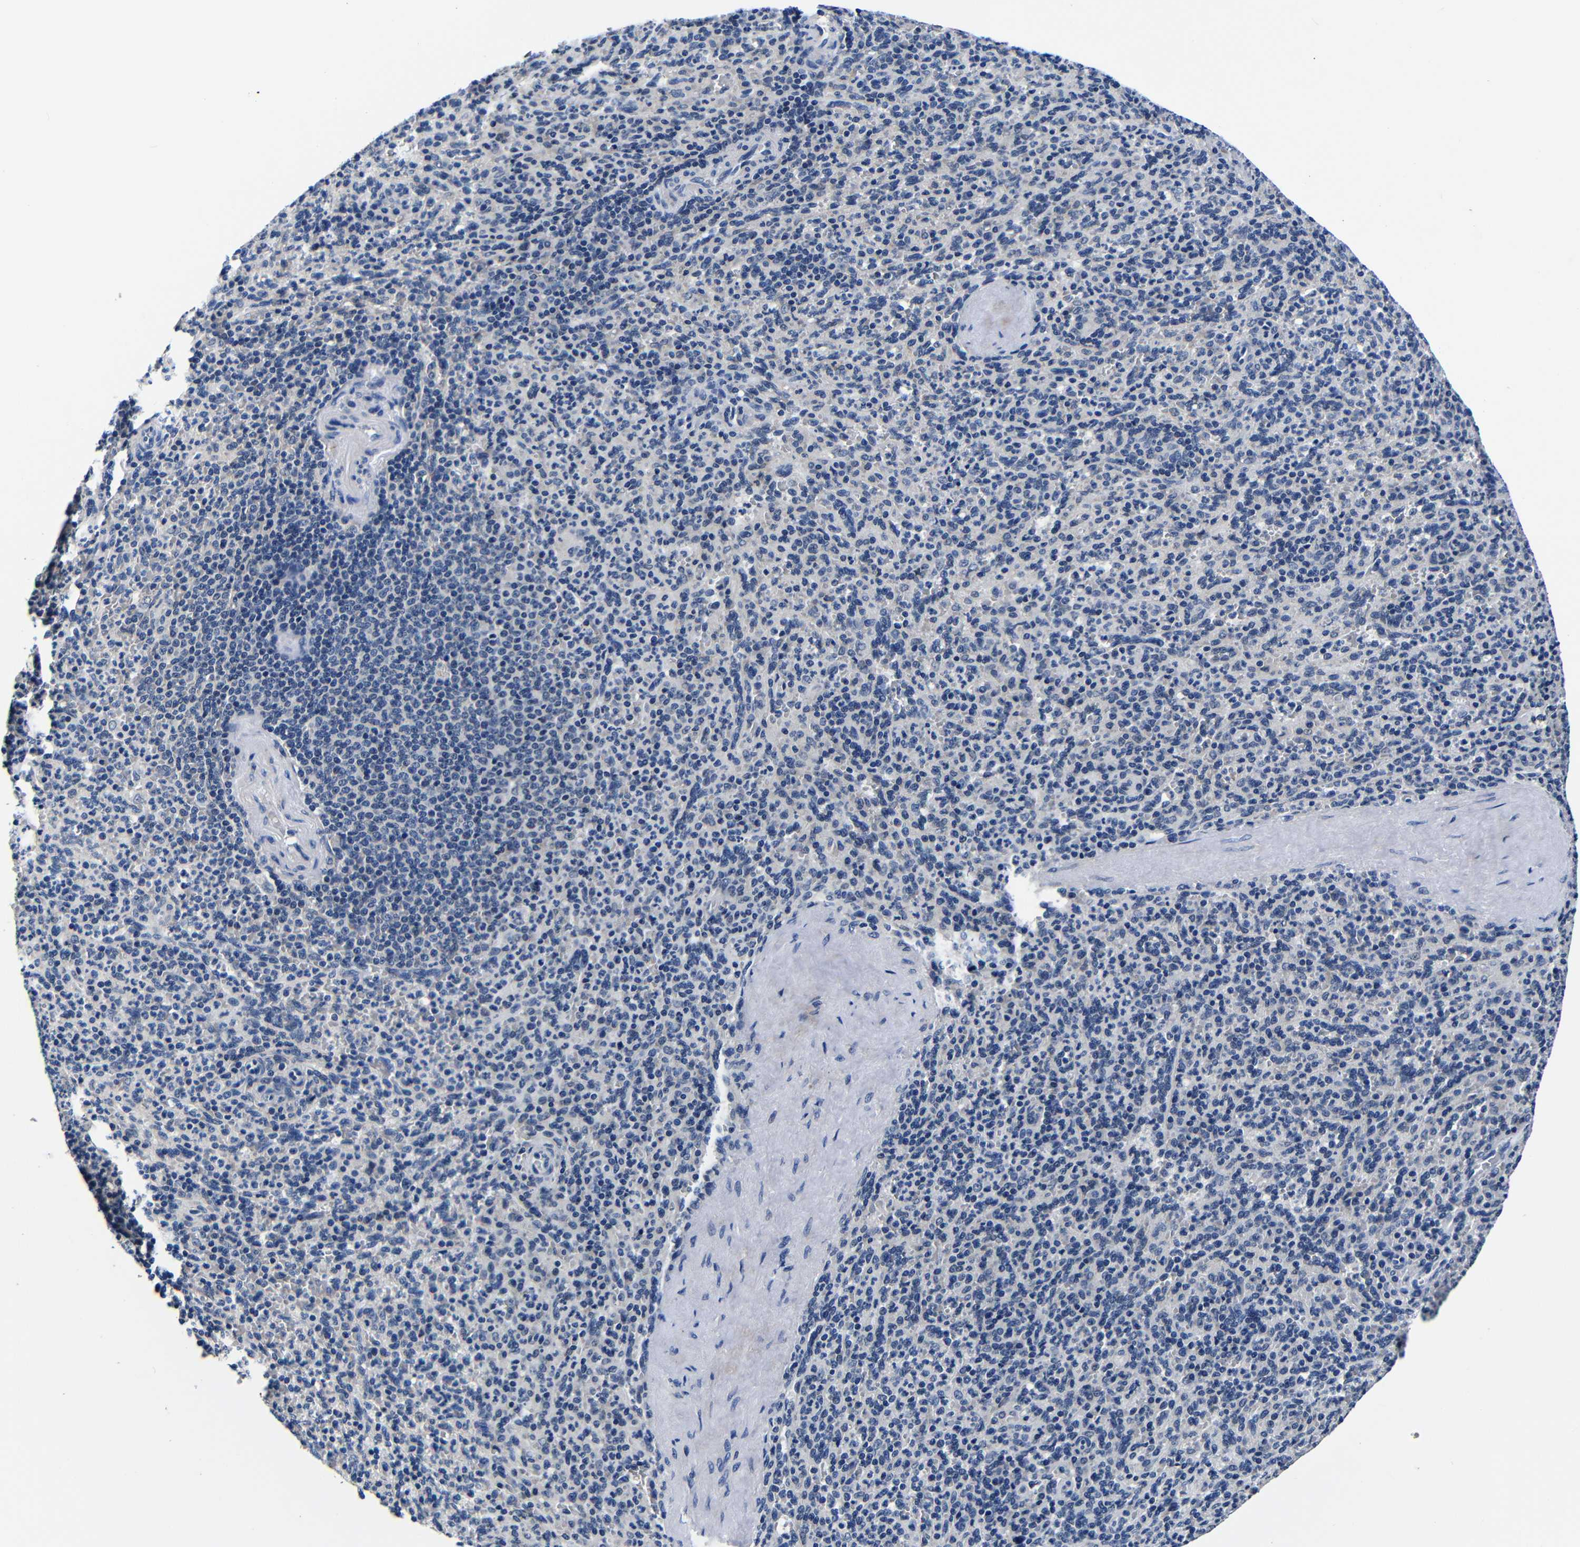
{"staining": {"intensity": "negative", "quantity": "none", "location": "none"}, "tissue": "spleen", "cell_type": "Cells in red pulp", "image_type": "normal", "snomed": [{"axis": "morphology", "description": "Normal tissue, NOS"}, {"axis": "topography", "description": "Spleen"}], "caption": "High power microscopy micrograph of an immunohistochemistry photomicrograph of benign spleen, revealing no significant positivity in cells in red pulp.", "gene": "DEPP1", "patient": {"sex": "male", "age": 36}}